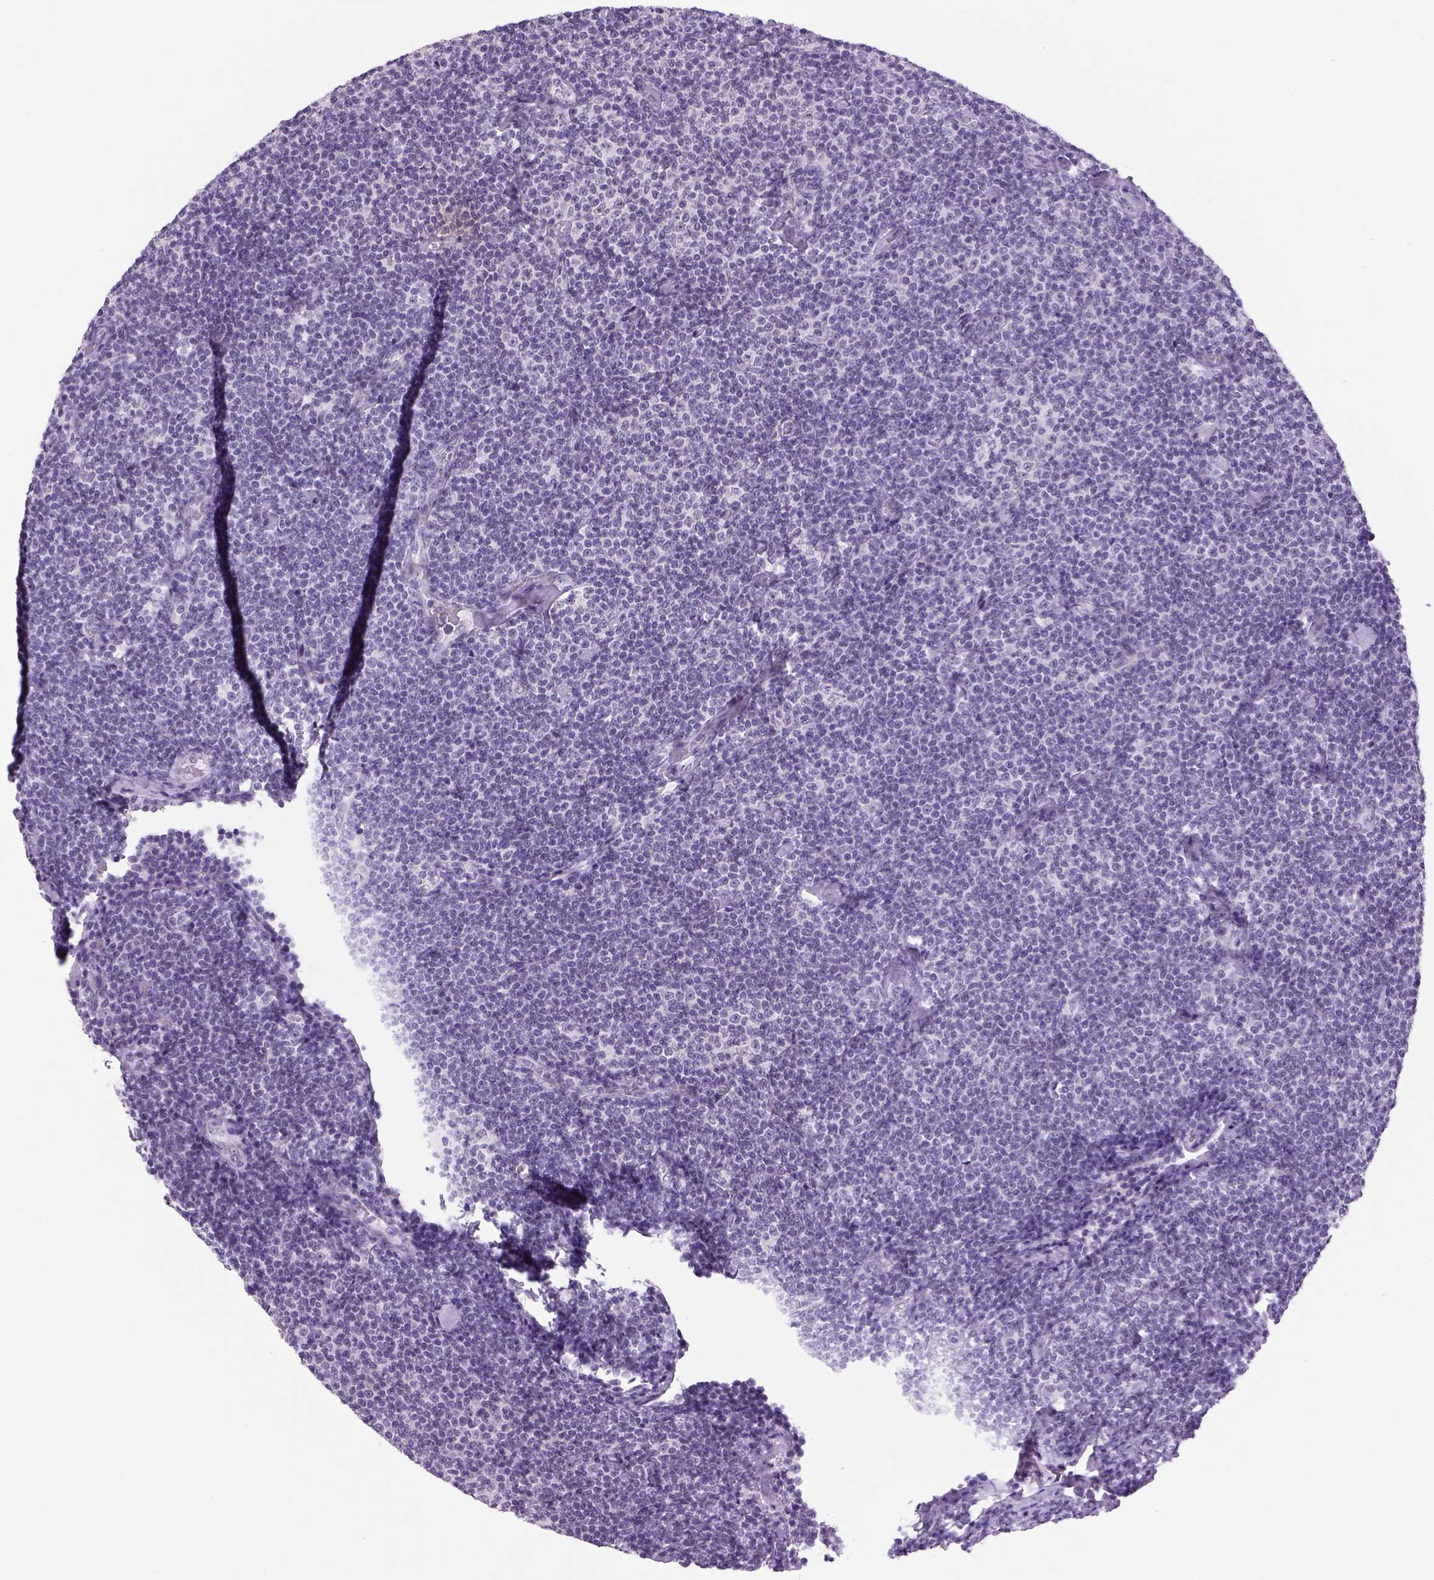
{"staining": {"intensity": "negative", "quantity": "none", "location": "none"}, "tissue": "lymphoma", "cell_type": "Tumor cells", "image_type": "cancer", "snomed": [{"axis": "morphology", "description": "Malignant lymphoma, non-Hodgkin's type, Low grade"}, {"axis": "topography", "description": "Lymph node"}], "caption": "A high-resolution image shows IHC staining of low-grade malignant lymphoma, non-Hodgkin's type, which reveals no significant expression in tumor cells.", "gene": "DBH", "patient": {"sex": "male", "age": 81}}